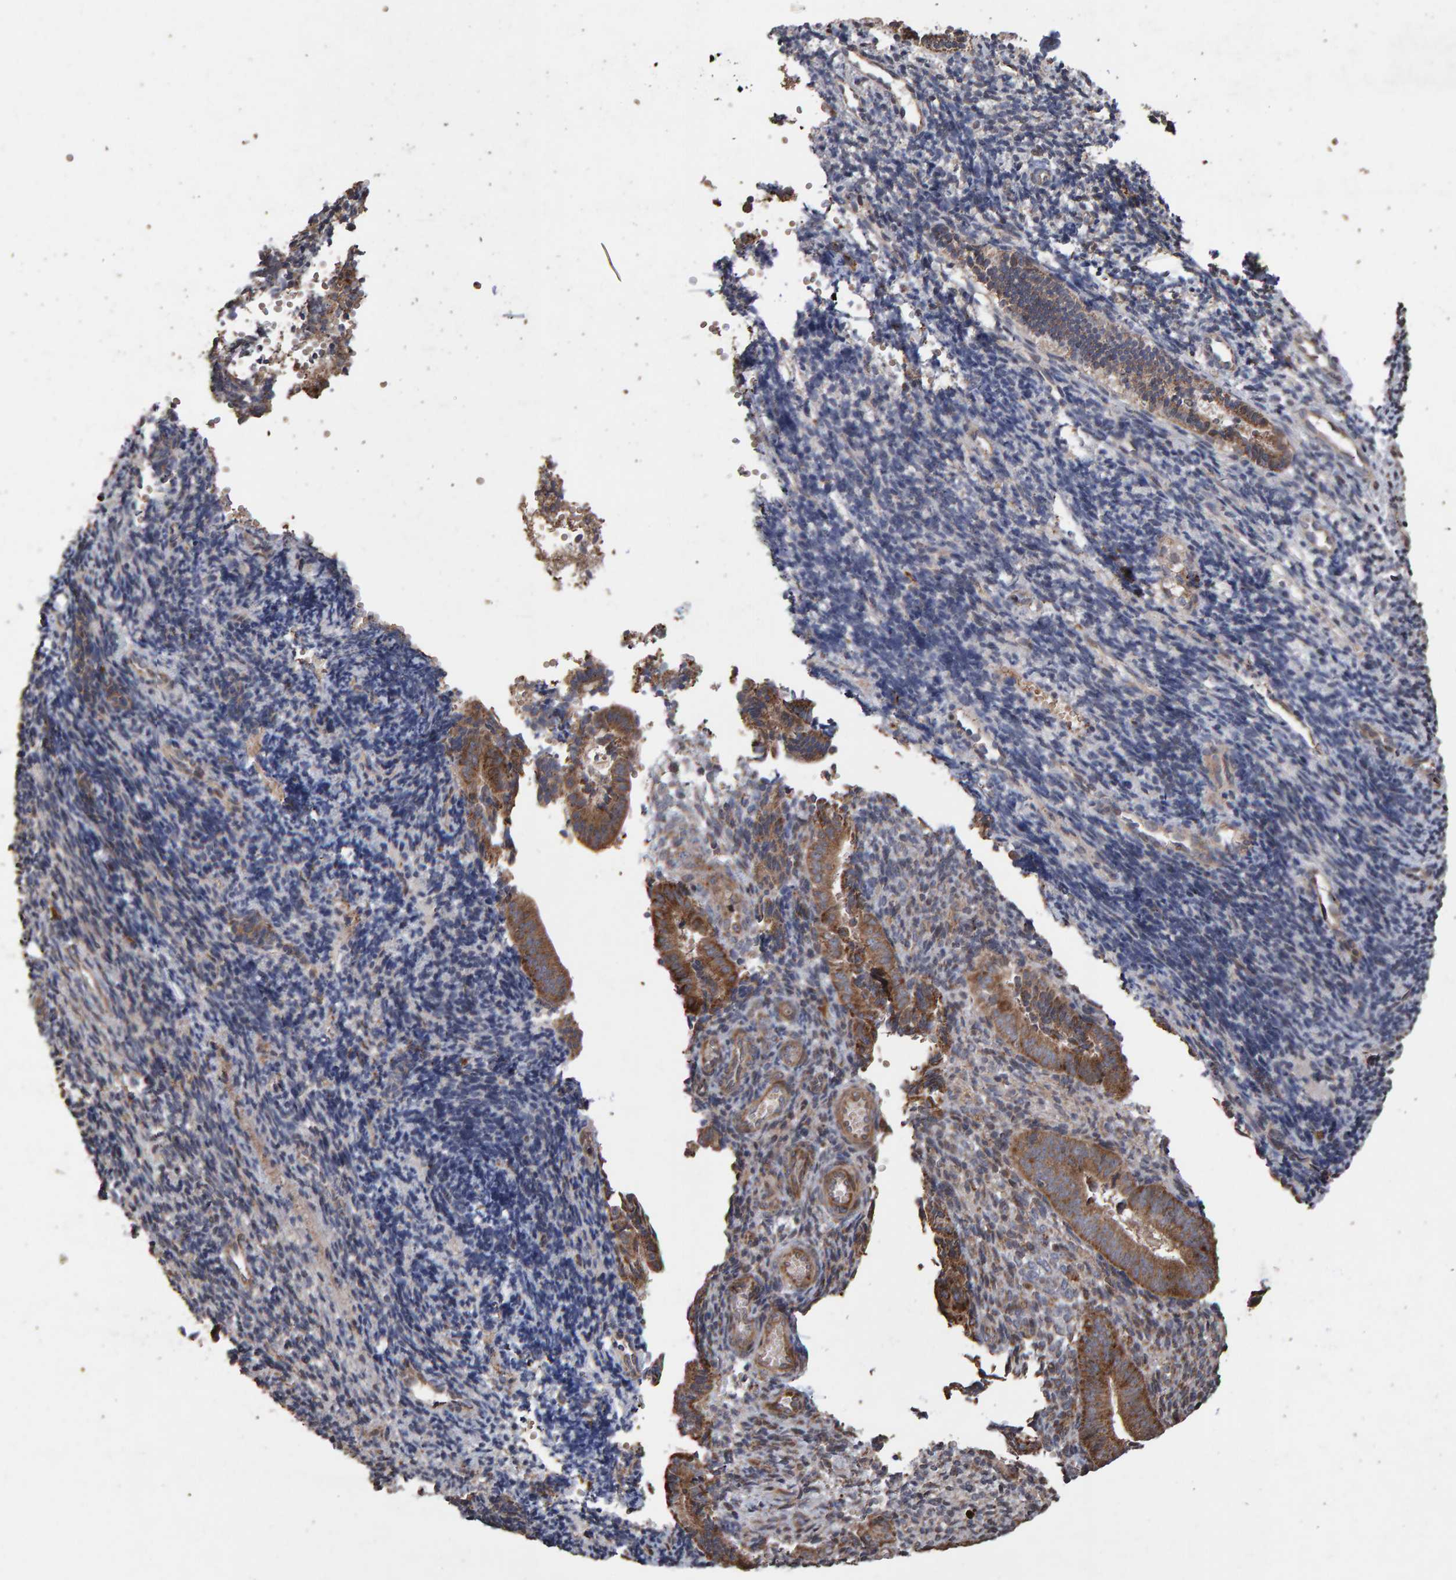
{"staining": {"intensity": "weak", "quantity": "<25%", "location": "cytoplasmic/membranous"}, "tissue": "endometrium", "cell_type": "Cells in endometrial stroma", "image_type": "normal", "snomed": [{"axis": "morphology", "description": "Normal tissue, NOS"}, {"axis": "topography", "description": "Uterus"}, {"axis": "topography", "description": "Endometrium"}], "caption": "Immunohistochemistry of normal human endometrium reveals no expression in cells in endometrial stroma. The staining was performed using DAB to visualize the protein expression in brown, while the nuclei were stained in blue with hematoxylin (Magnification: 20x).", "gene": "OSBP2", "patient": {"sex": "female", "age": 33}}